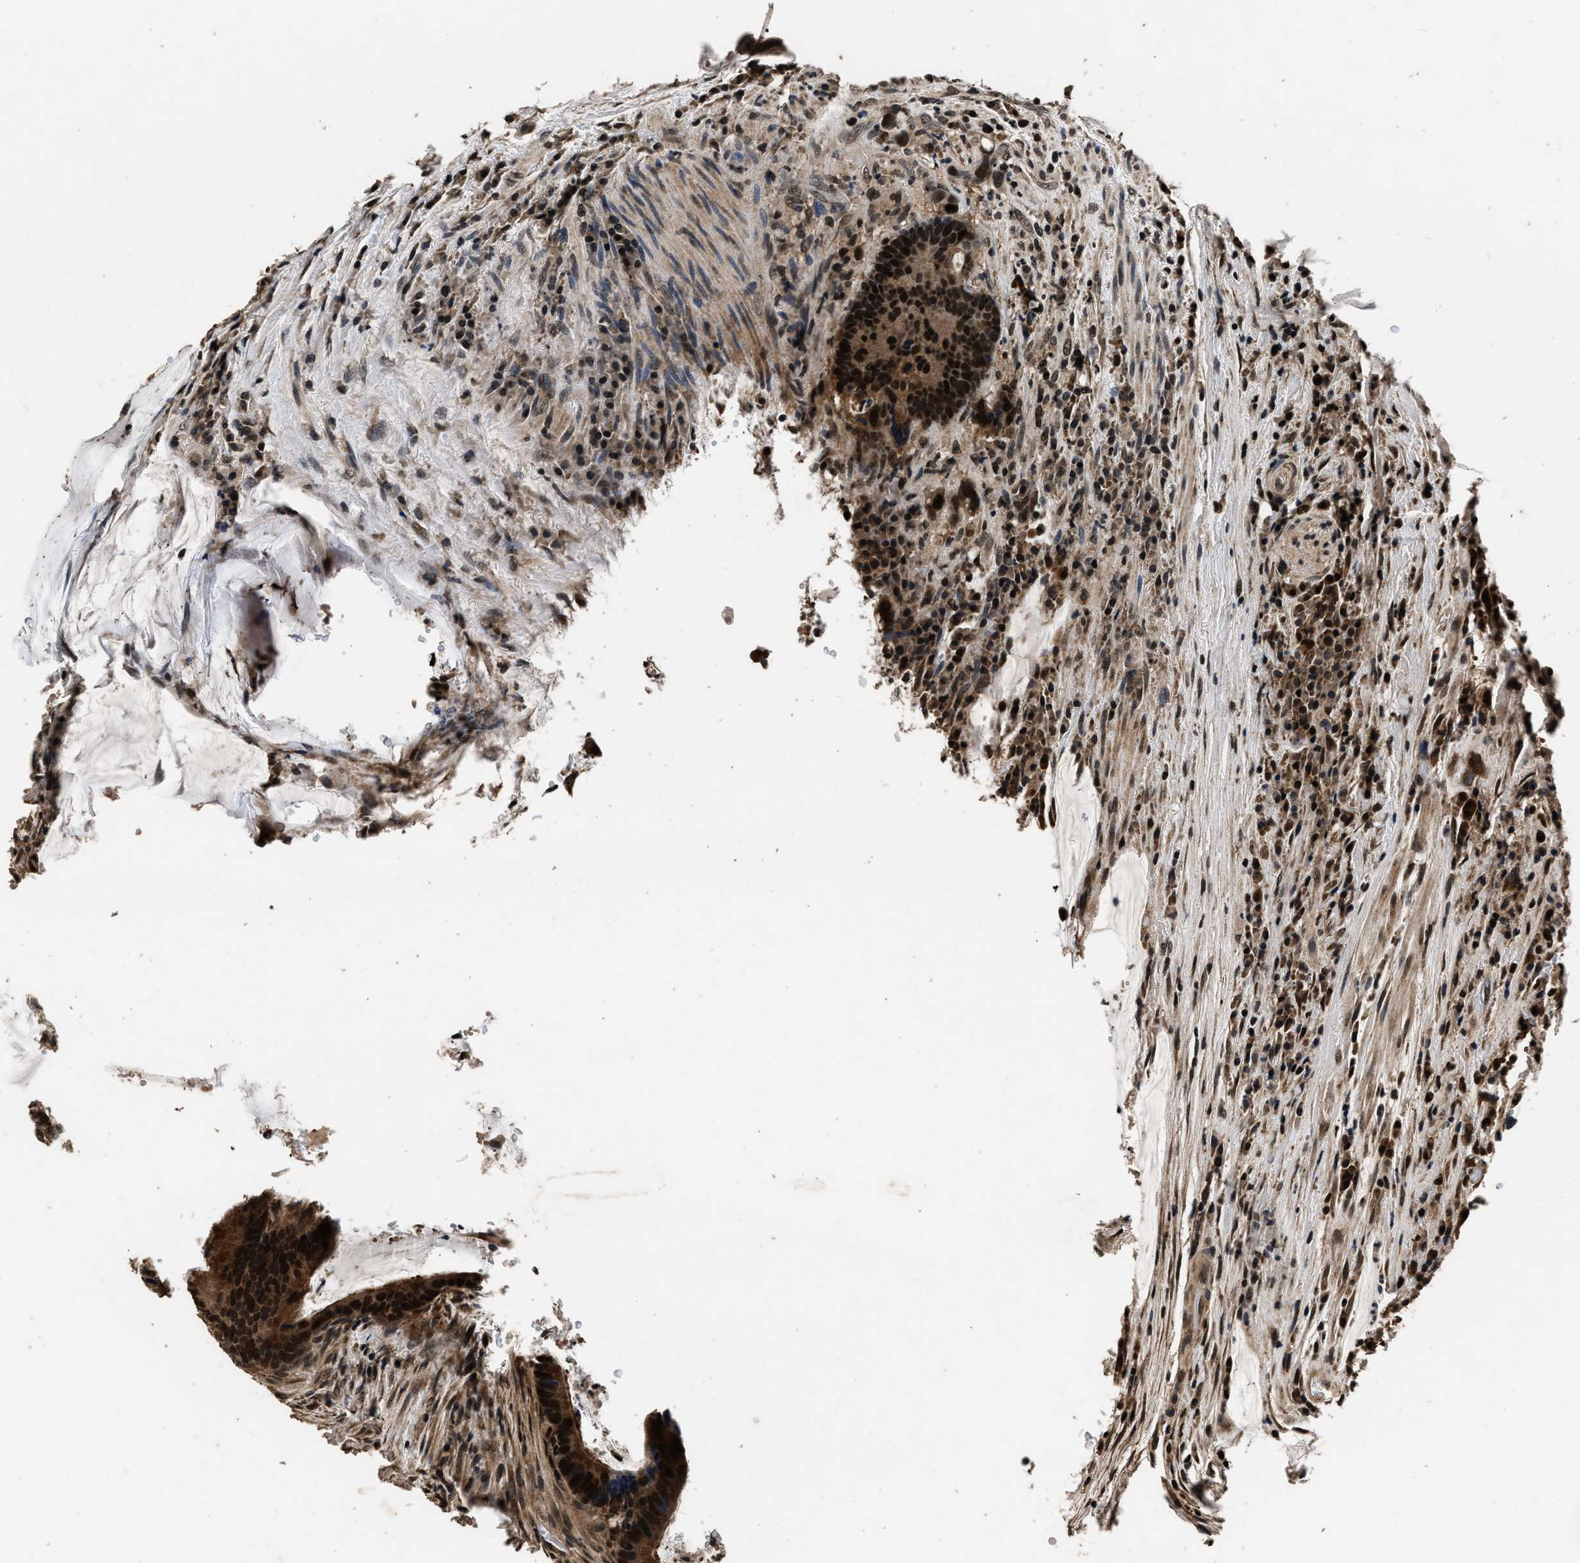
{"staining": {"intensity": "strong", "quantity": ">75%", "location": "nuclear"}, "tissue": "colorectal cancer", "cell_type": "Tumor cells", "image_type": "cancer", "snomed": [{"axis": "morphology", "description": "Adenocarcinoma, NOS"}, {"axis": "topography", "description": "Rectum"}], "caption": "The image reveals staining of adenocarcinoma (colorectal), revealing strong nuclear protein positivity (brown color) within tumor cells.", "gene": "CSTF1", "patient": {"sex": "female", "age": 89}}